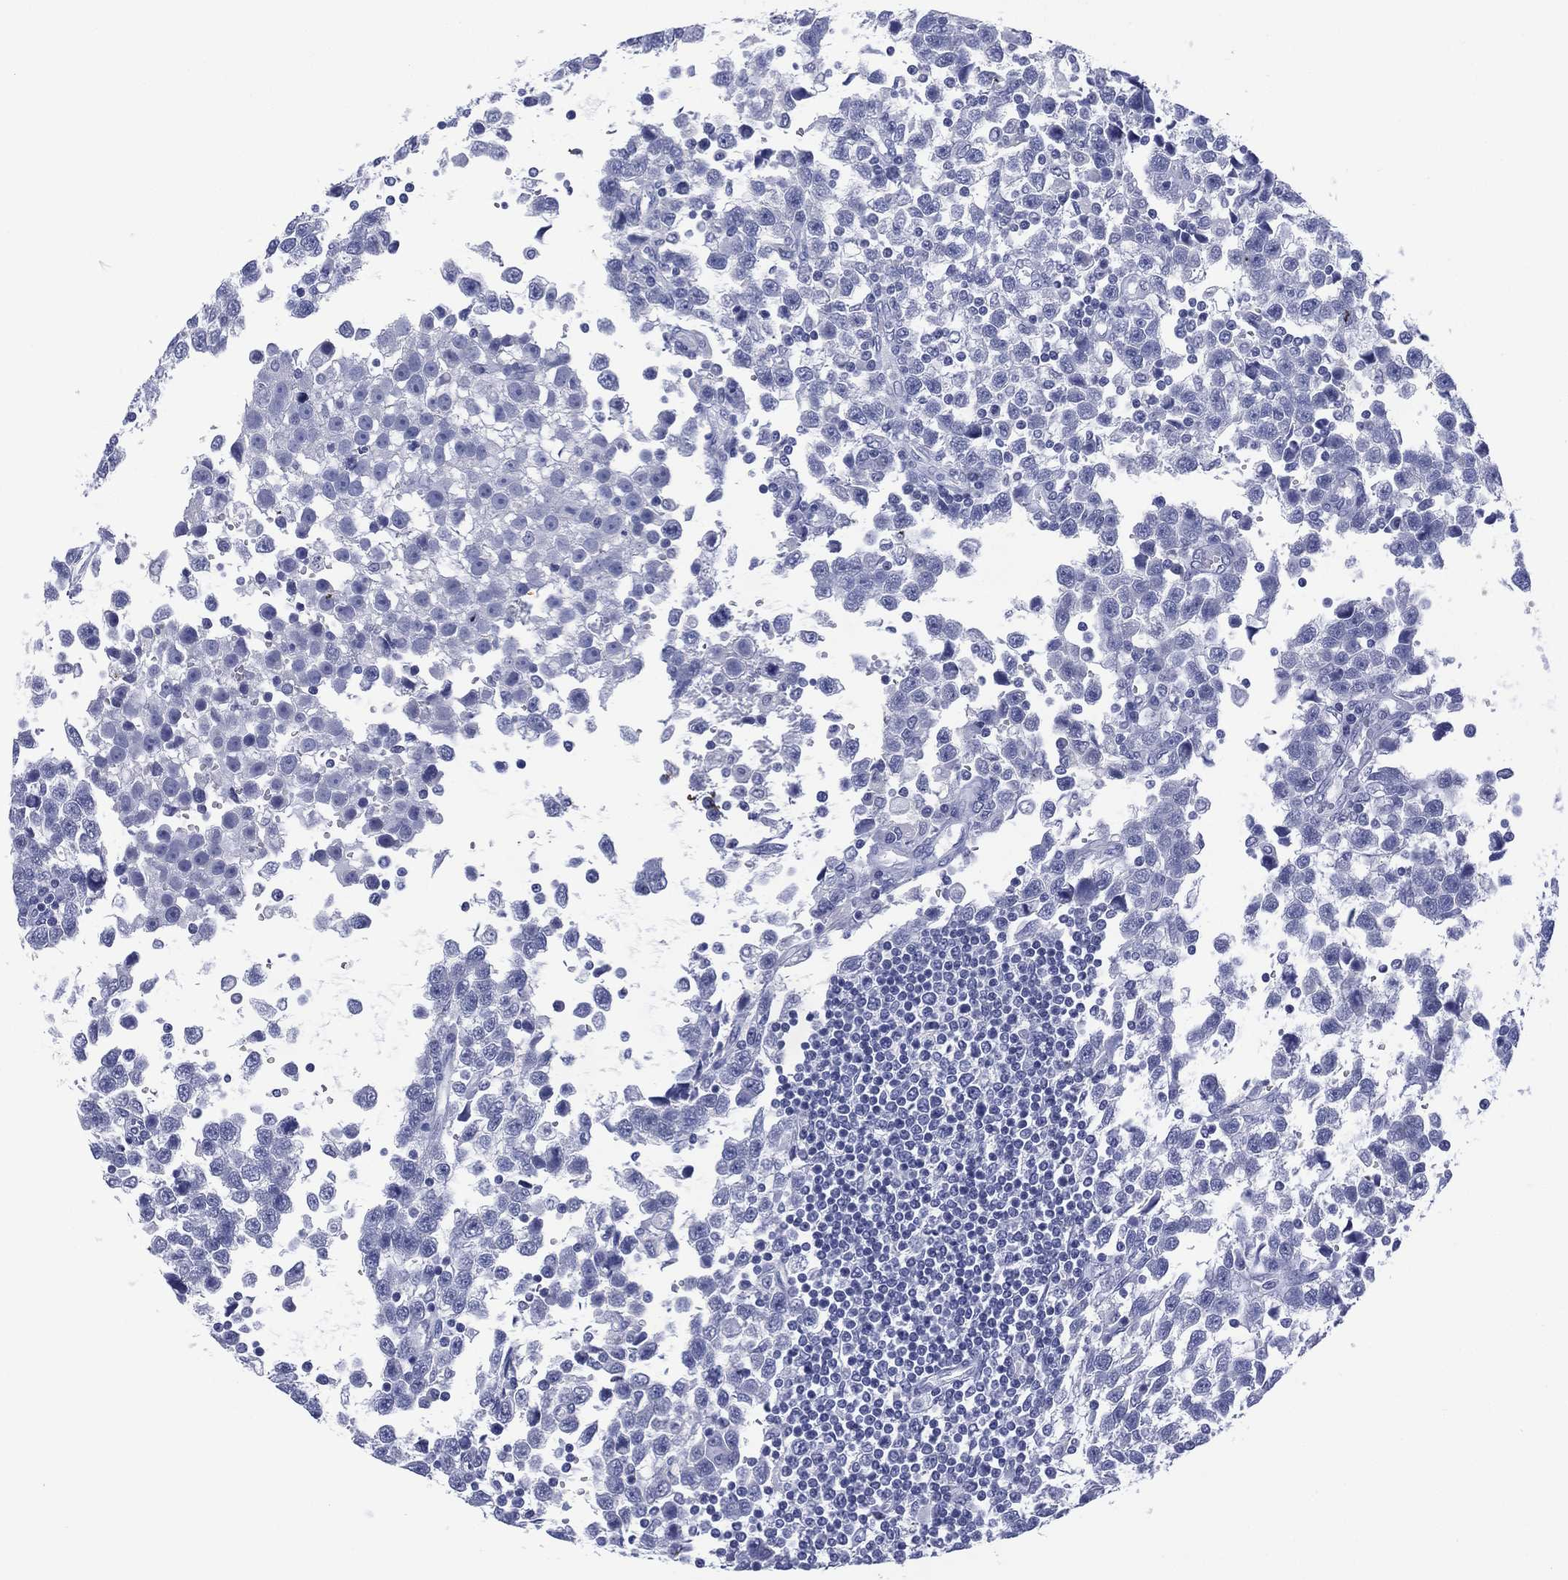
{"staining": {"intensity": "negative", "quantity": "none", "location": "none"}, "tissue": "testis cancer", "cell_type": "Tumor cells", "image_type": "cancer", "snomed": [{"axis": "morphology", "description": "Seminoma, NOS"}, {"axis": "topography", "description": "Testis"}], "caption": "Immunohistochemical staining of human testis seminoma reveals no significant staining in tumor cells.", "gene": "DSG1", "patient": {"sex": "male", "age": 34}}